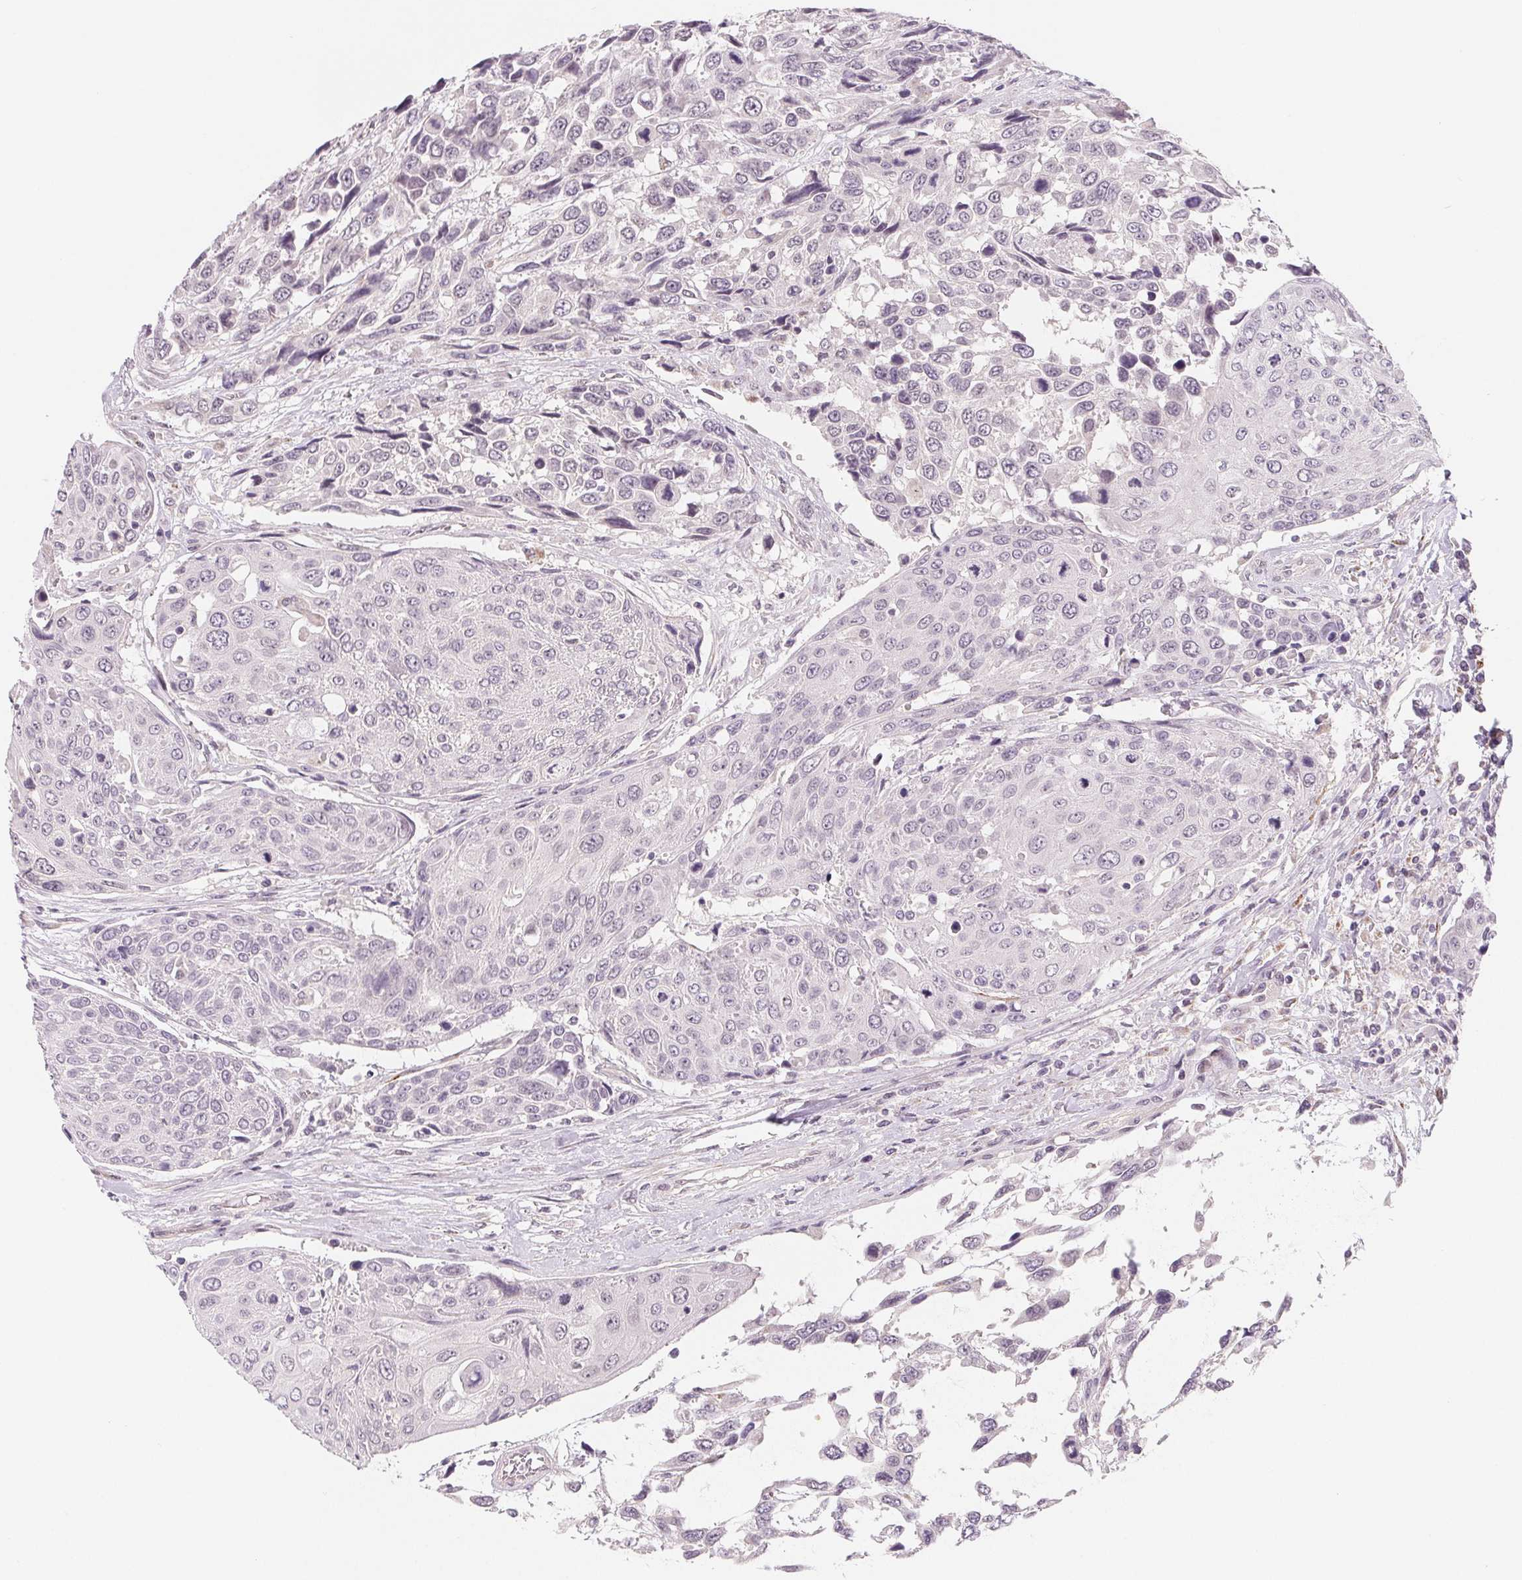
{"staining": {"intensity": "negative", "quantity": "none", "location": "none"}, "tissue": "urothelial cancer", "cell_type": "Tumor cells", "image_type": "cancer", "snomed": [{"axis": "morphology", "description": "Urothelial carcinoma, High grade"}, {"axis": "topography", "description": "Urinary bladder"}], "caption": "Tumor cells show no significant protein staining in urothelial cancer. Brightfield microscopy of immunohistochemistry stained with DAB (3,3'-diaminobenzidine) (brown) and hematoxylin (blue), captured at high magnification.", "gene": "CFC1", "patient": {"sex": "female", "age": 70}}